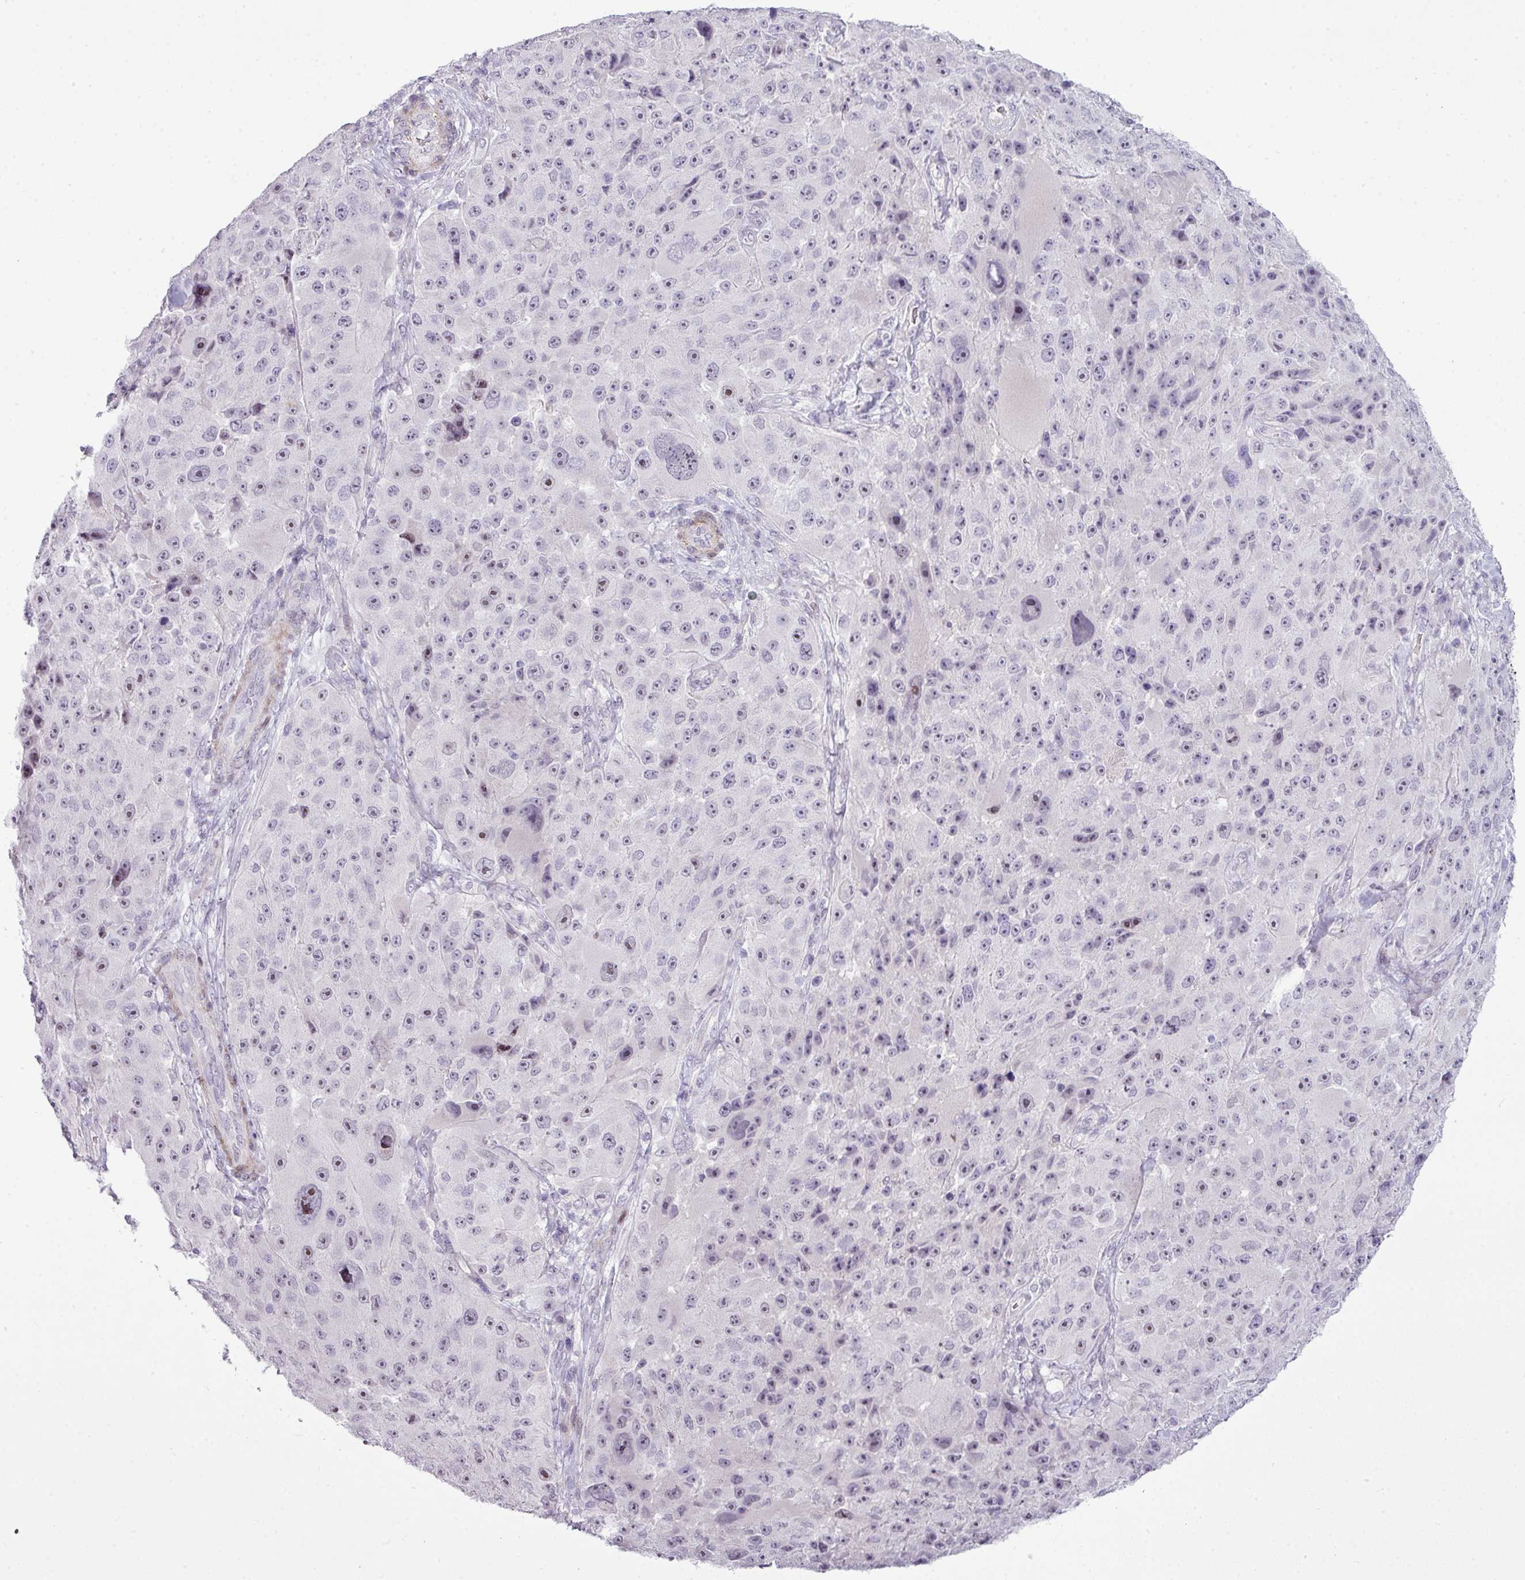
{"staining": {"intensity": "moderate", "quantity": "<25%", "location": "nuclear"}, "tissue": "melanoma", "cell_type": "Tumor cells", "image_type": "cancer", "snomed": [{"axis": "morphology", "description": "Malignant melanoma, Metastatic site"}, {"axis": "topography", "description": "Lymph node"}], "caption": "A micrograph showing moderate nuclear expression in about <25% of tumor cells in melanoma, as visualized by brown immunohistochemical staining.", "gene": "ZNF688", "patient": {"sex": "male", "age": 62}}